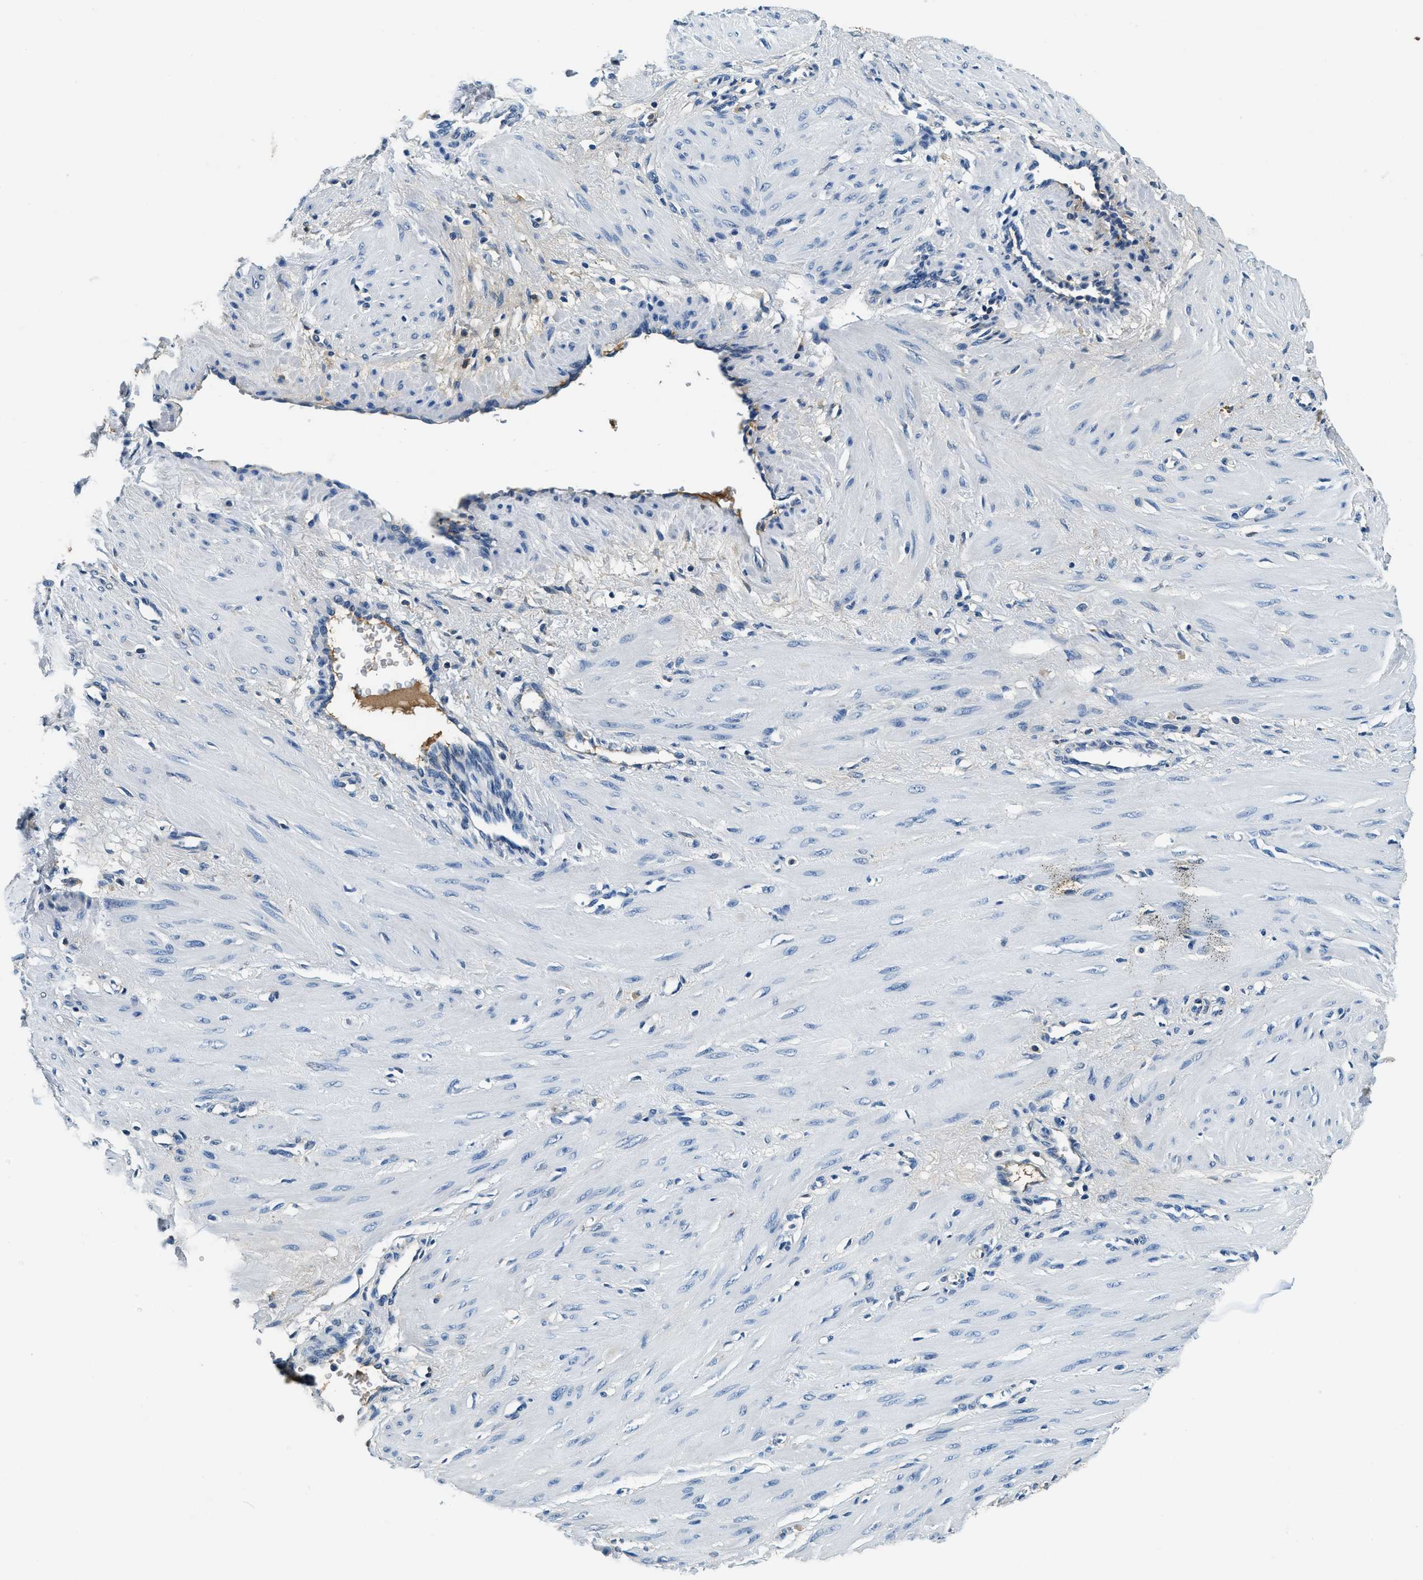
{"staining": {"intensity": "negative", "quantity": "none", "location": "none"}, "tissue": "smooth muscle", "cell_type": "Smooth muscle cells", "image_type": "normal", "snomed": [{"axis": "morphology", "description": "Normal tissue, NOS"}, {"axis": "topography", "description": "Endometrium"}], "caption": "IHC photomicrograph of normal smooth muscle stained for a protein (brown), which demonstrates no expression in smooth muscle cells.", "gene": "TMEM186", "patient": {"sex": "female", "age": 33}}